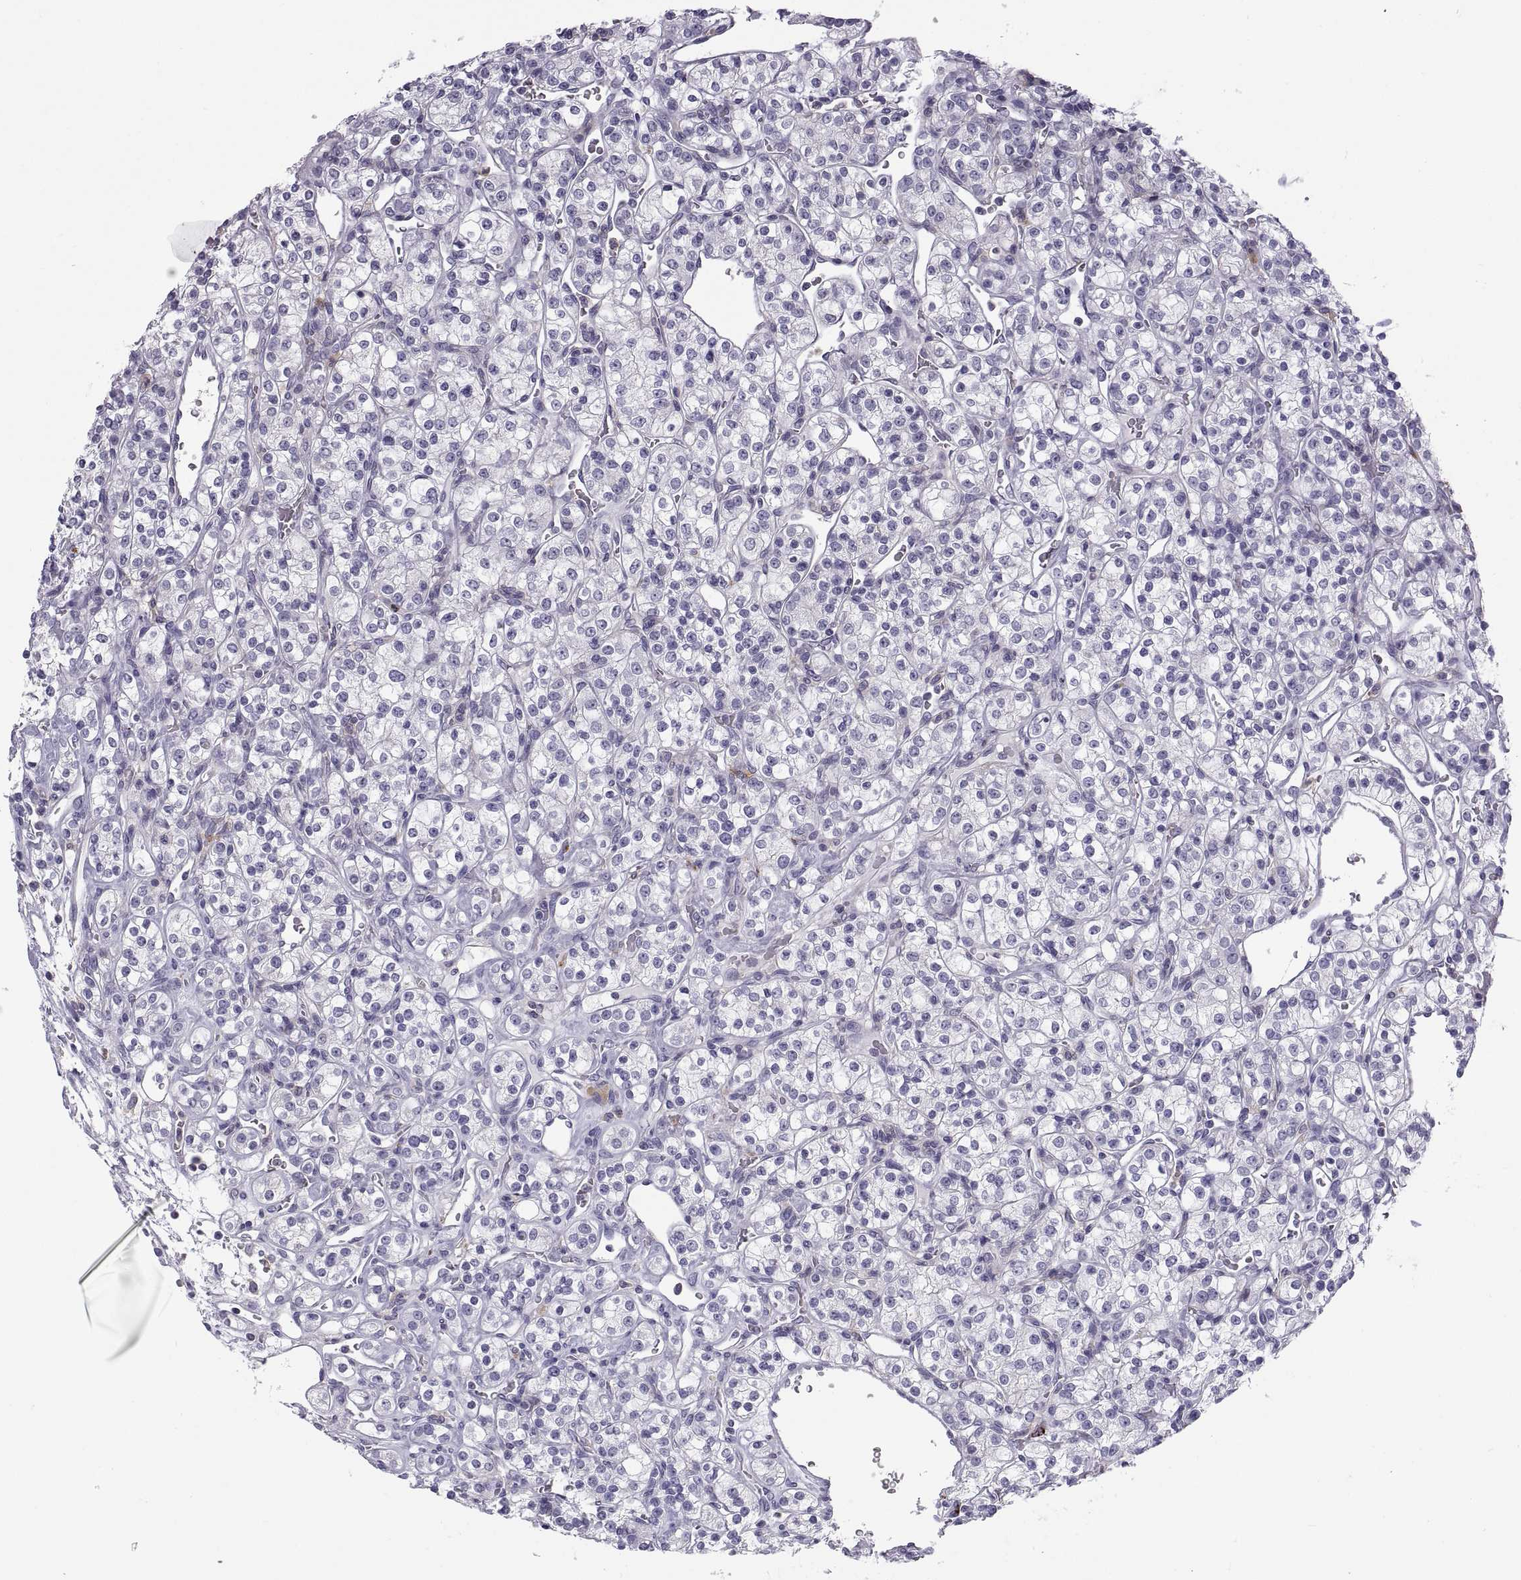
{"staining": {"intensity": "negative", "quantity": "none", "location": "none"}, "tissue": "renal cancer", "cell_type": "Tumor cells", "image_type": "cancer", "snomed": [{"axis": "morphology", "description": "Adenocarcinoma, NOS"}, {"axis": "topography", "description": "Kidney"}], "caption": "This is an IHC histopathology image of renal cancer. There is no staining in tumor cells.", "gene": "RGS19", "patient": {"sex": "male", "age": 77}}